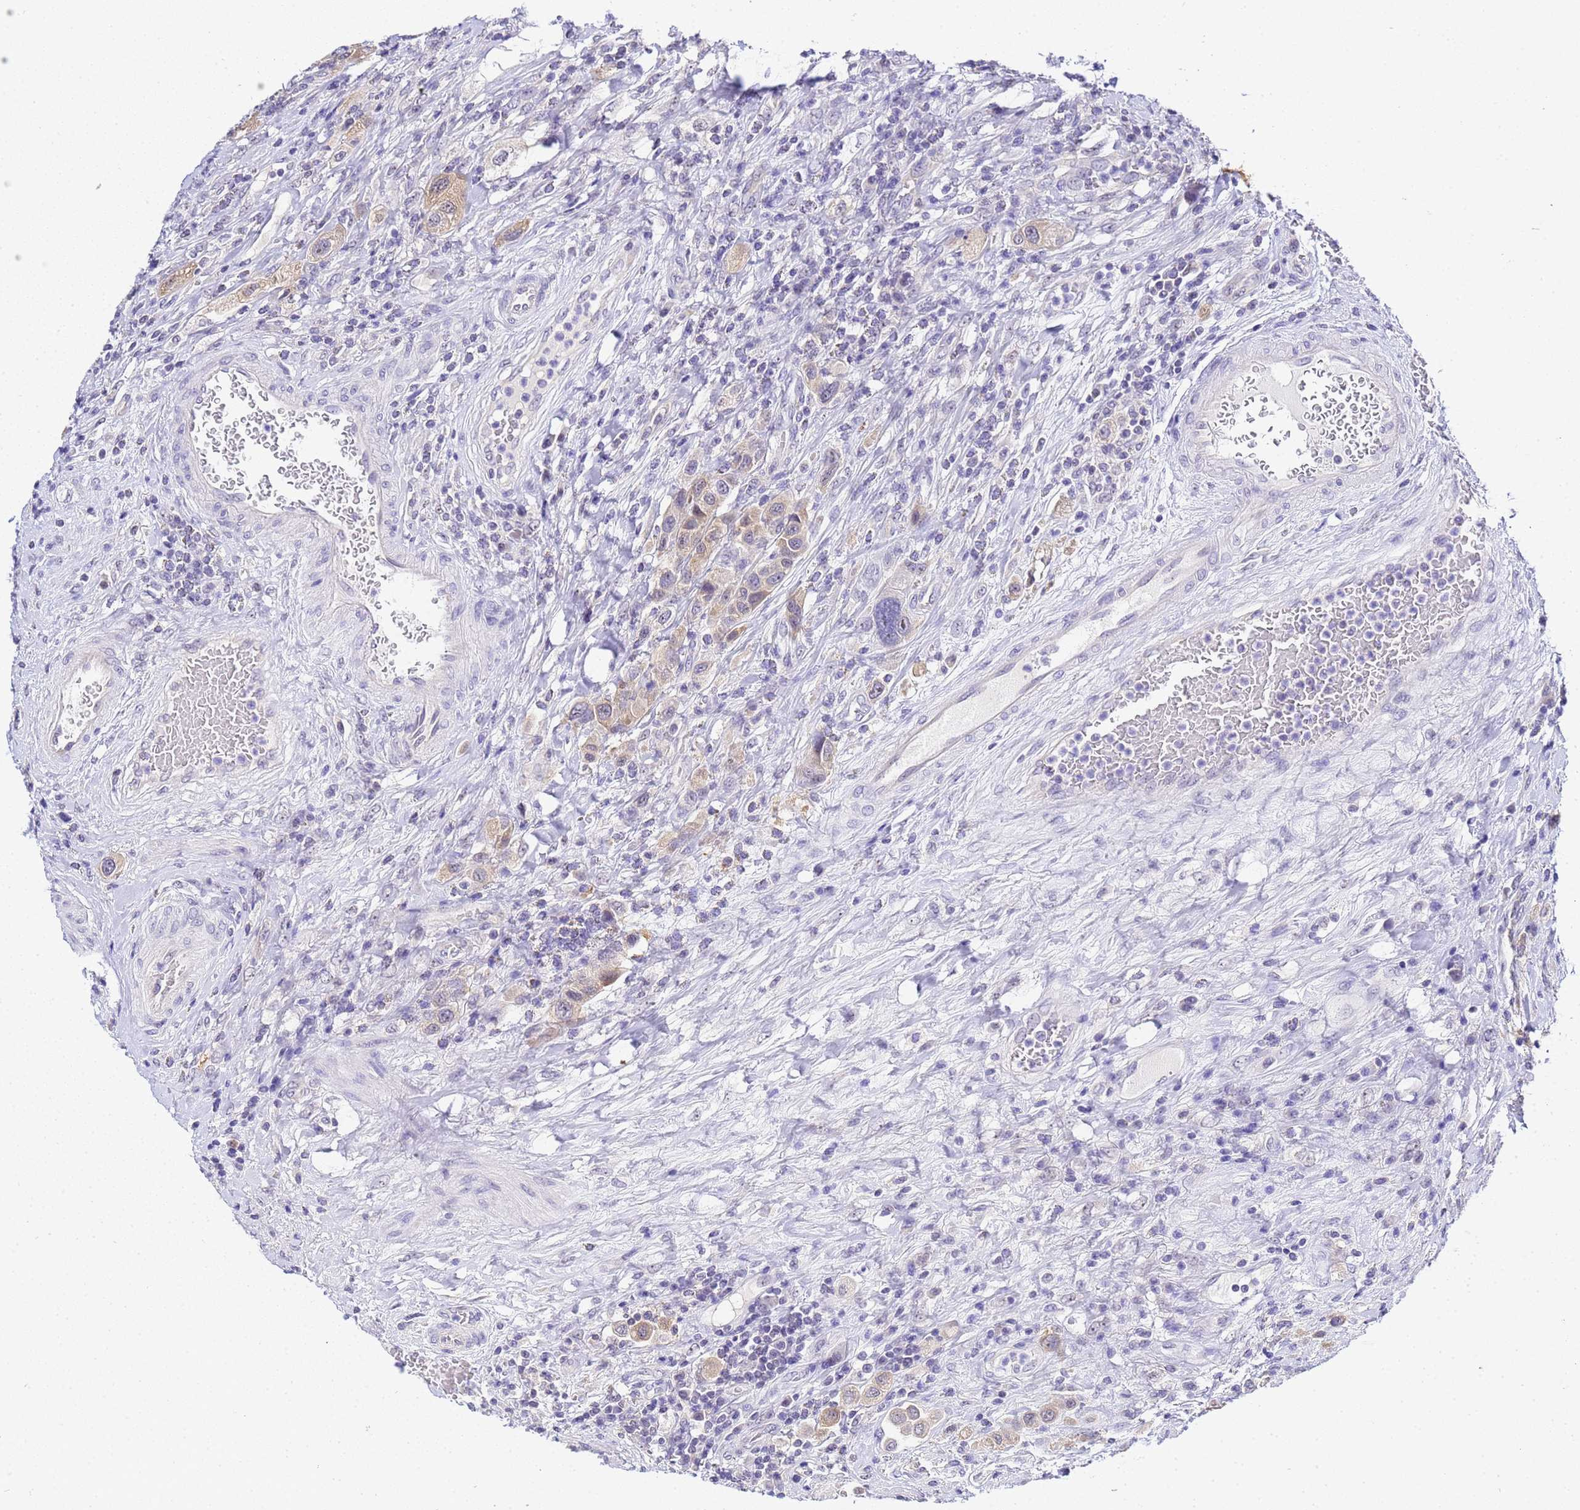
{"staining": {"intensity": "weak", "quantity": "25%-75%", "location": "cytoplasmic/membranous"}, "tissue": "urothelial cancer", "cell_type": "Tumor cells", "image_type": "cancer", "snomed": [{"axis": "morphology", "description": "Urothelial carcinoma, High grade"}, {"axis": "topography", "description": "Urinary bladder"}], "caption": "IHC micrograph of neoplastic tissue: urothelial cancer stained using immunohistochemistry reveals low levels of weak protein expression localized specifically in the cytoplasmic/membranous of tumor cells, appearing as a cytoplasmic/membranous brown color.", "gene": "ACTL6B", "patient": {"sex": "male", "age": 50}}